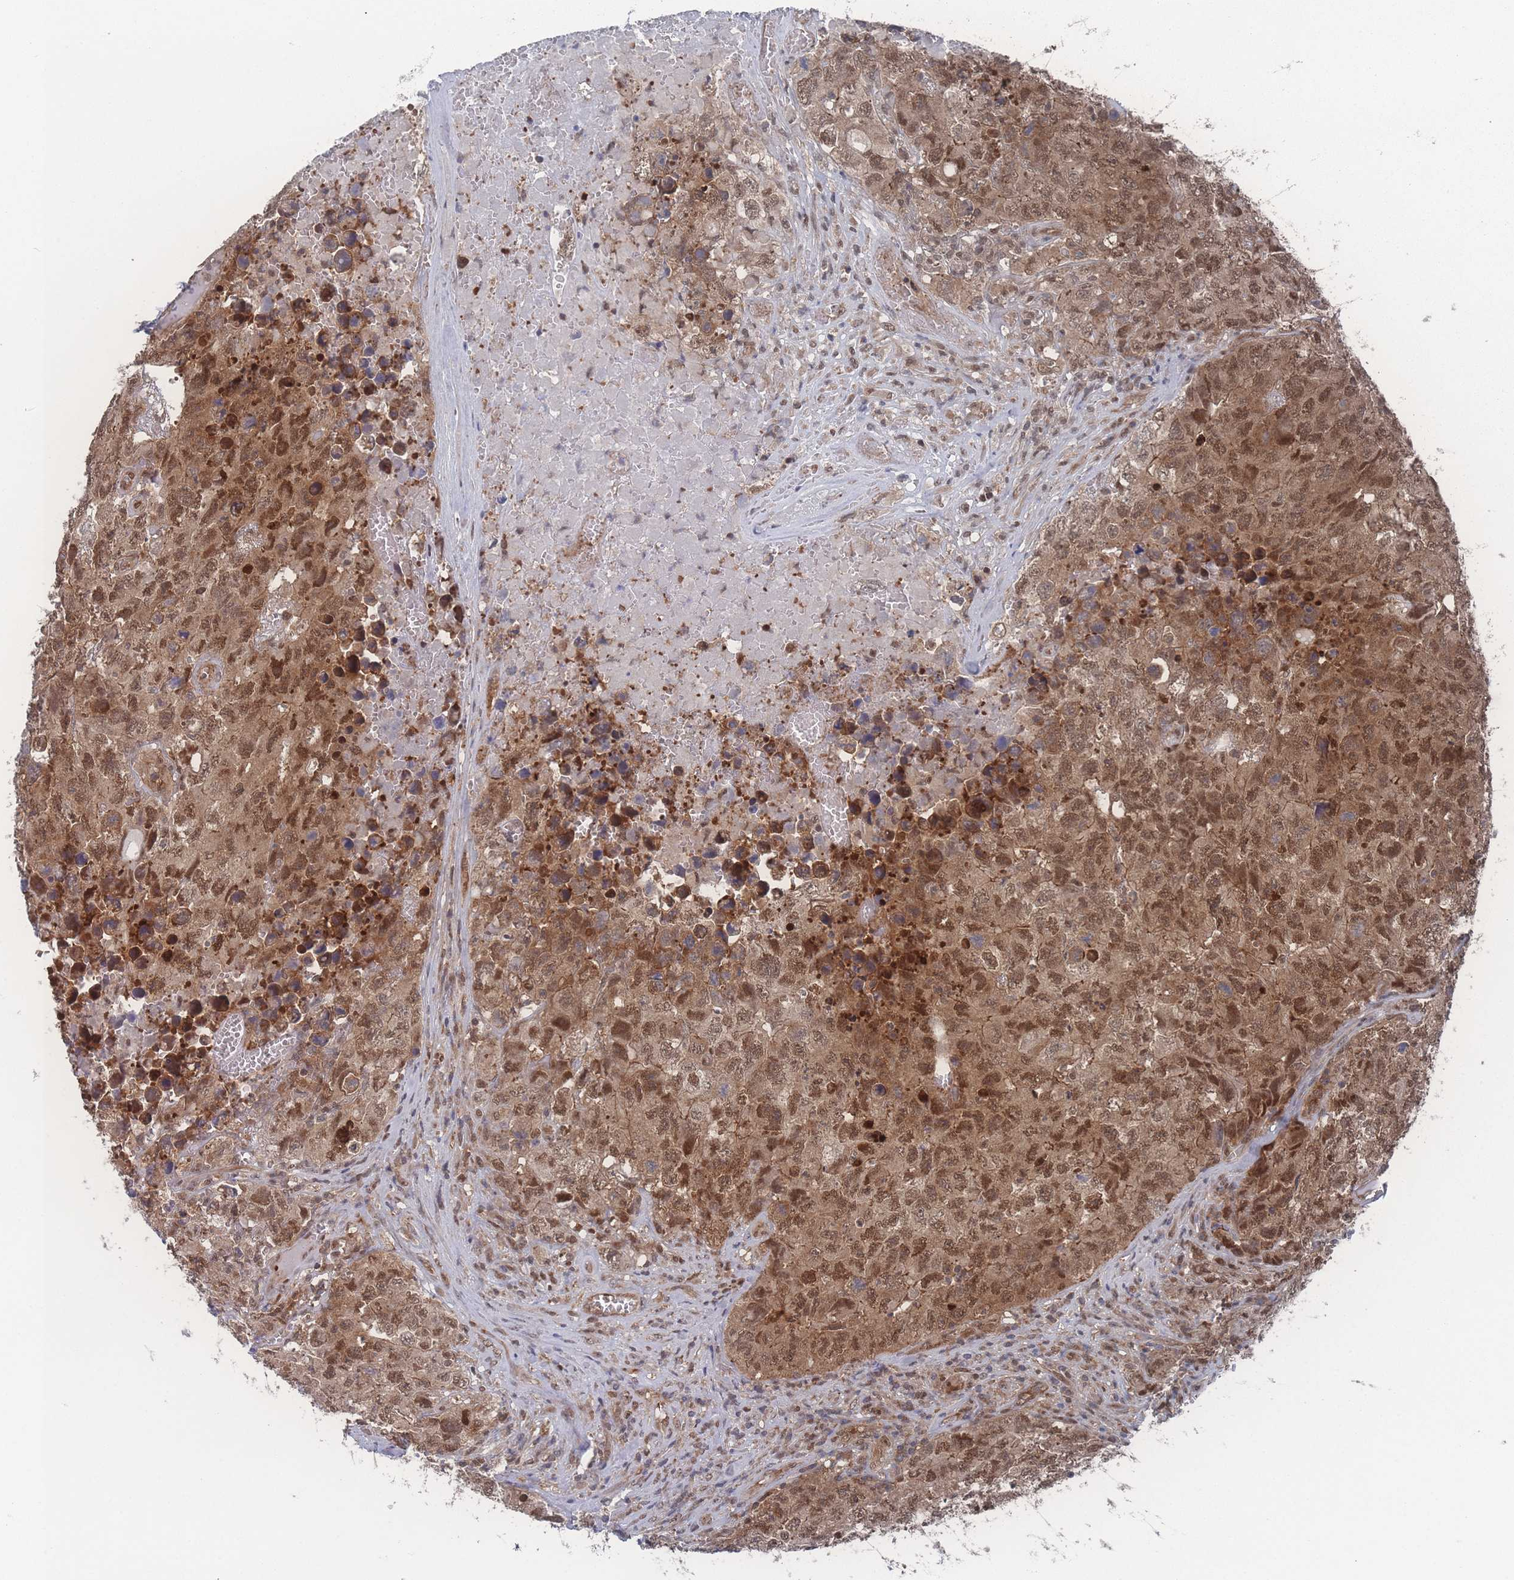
{"staining": {"intensity": "moderate", "quantity": ">75%", "location": "nuclear"}, "tissue": "testis cancer", "cell_type": "Tumor cells", "image_type": "cancer", "snomed": [{"axis": "morphology", "description": "Carcinoma, Embryonal, NOS"}, {"axis": "topography", "description": "Testis"}], "caption": "Immunohistochemical staining of human testis cancer displays medium levels of moderate nuclear protein positivity in approximately >75% of tumor cells.", "gene": "PSMA1", "patient": {"sex": "male", "age": 31}}